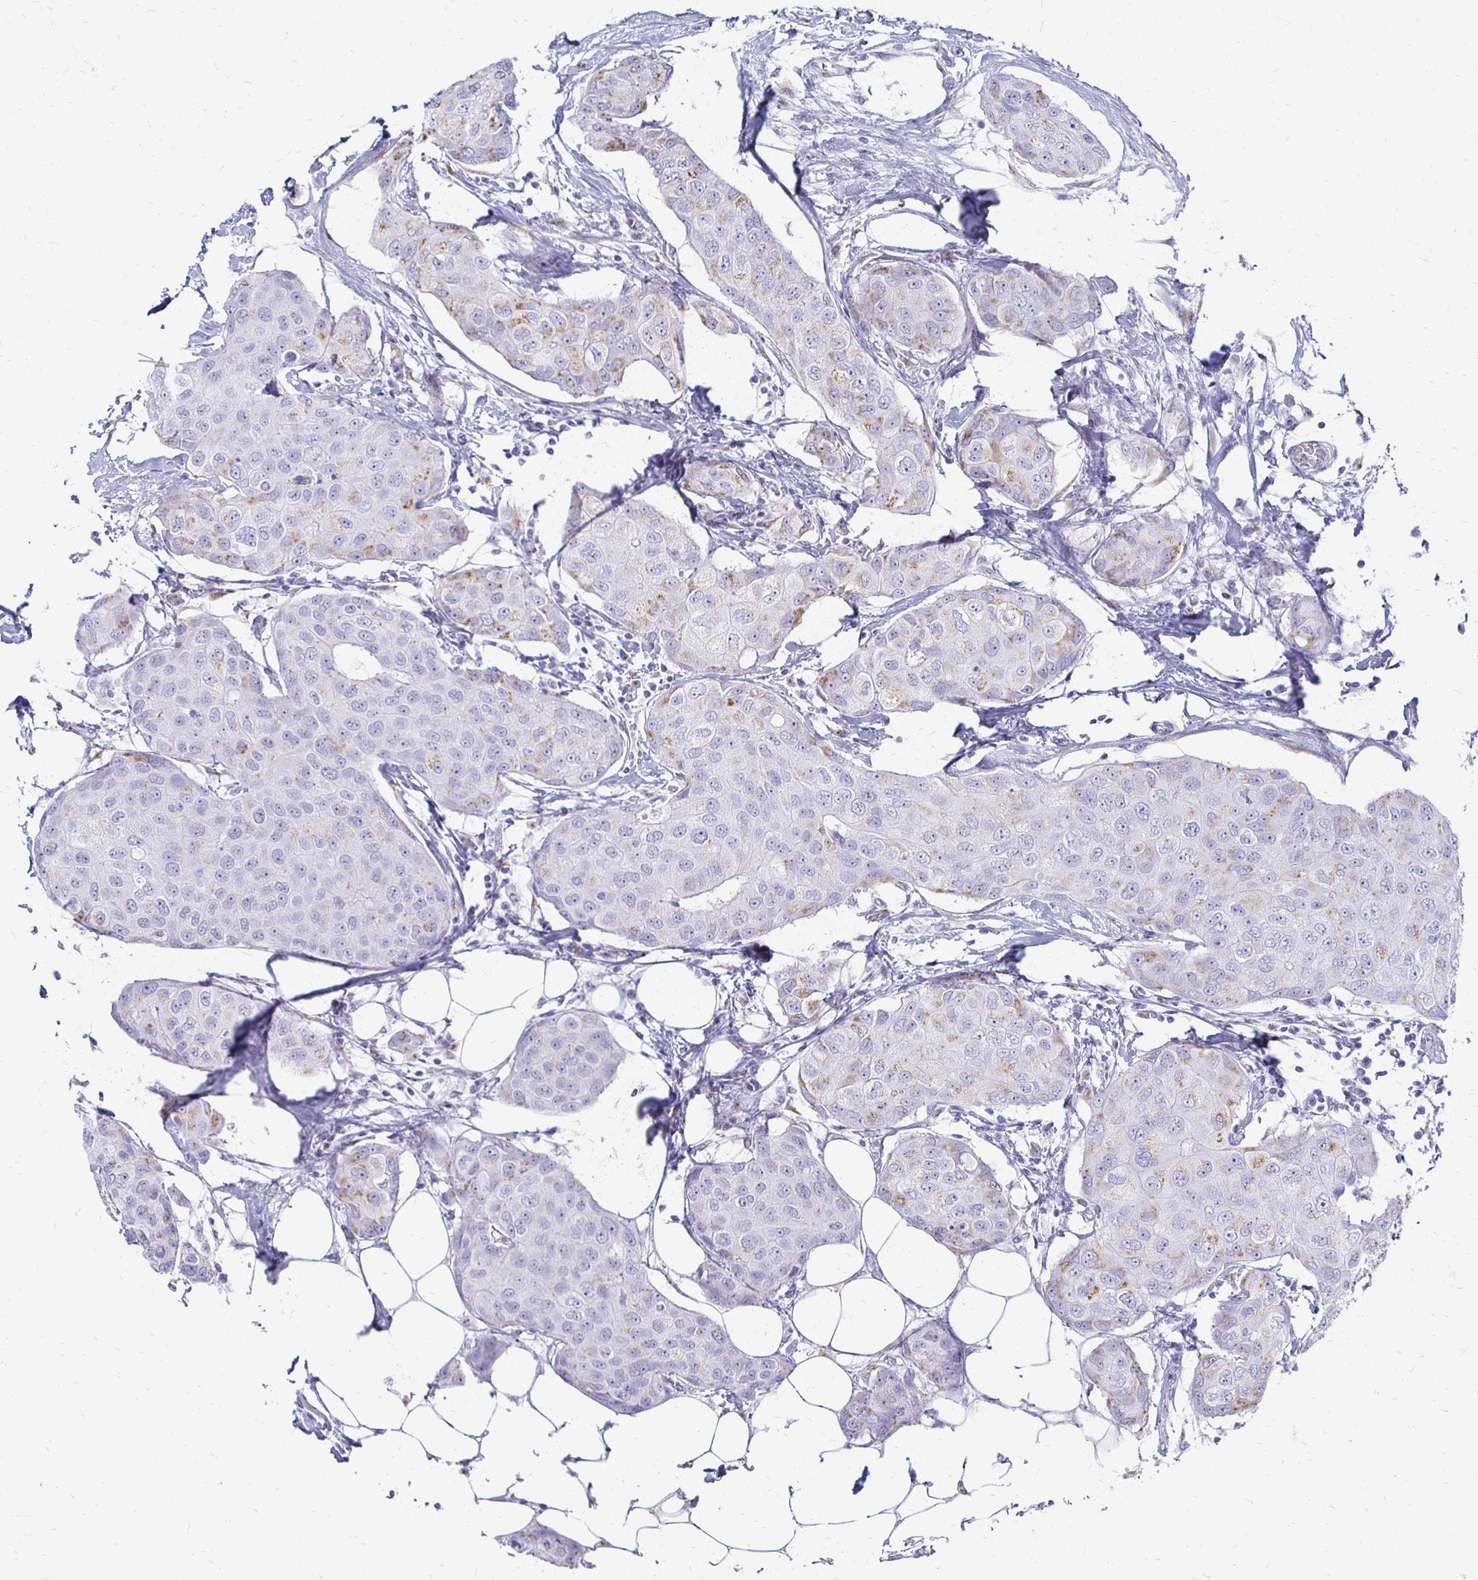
{"staining": {"intensity": "weak", "quantity": "25%-75%", "location": "cytoplasmic/membranous"}, "tissue": "breast cancer", "cell_type": "Tumor cells", "image_type": "cancer", "snomed": [{"axis": "morphology", "description": "Duct carcinoma"}, {"axis": "topography", "description": "Breast"}, {"axis": "topography", "description": "Lymph node"}], "caption": "A brown stain labels weak cytoplasmic/membranous expression of a protein in human breast cancer tumor cells.", "gene": "PAGE4", "patient": {"sex": "female", "age": 80}}